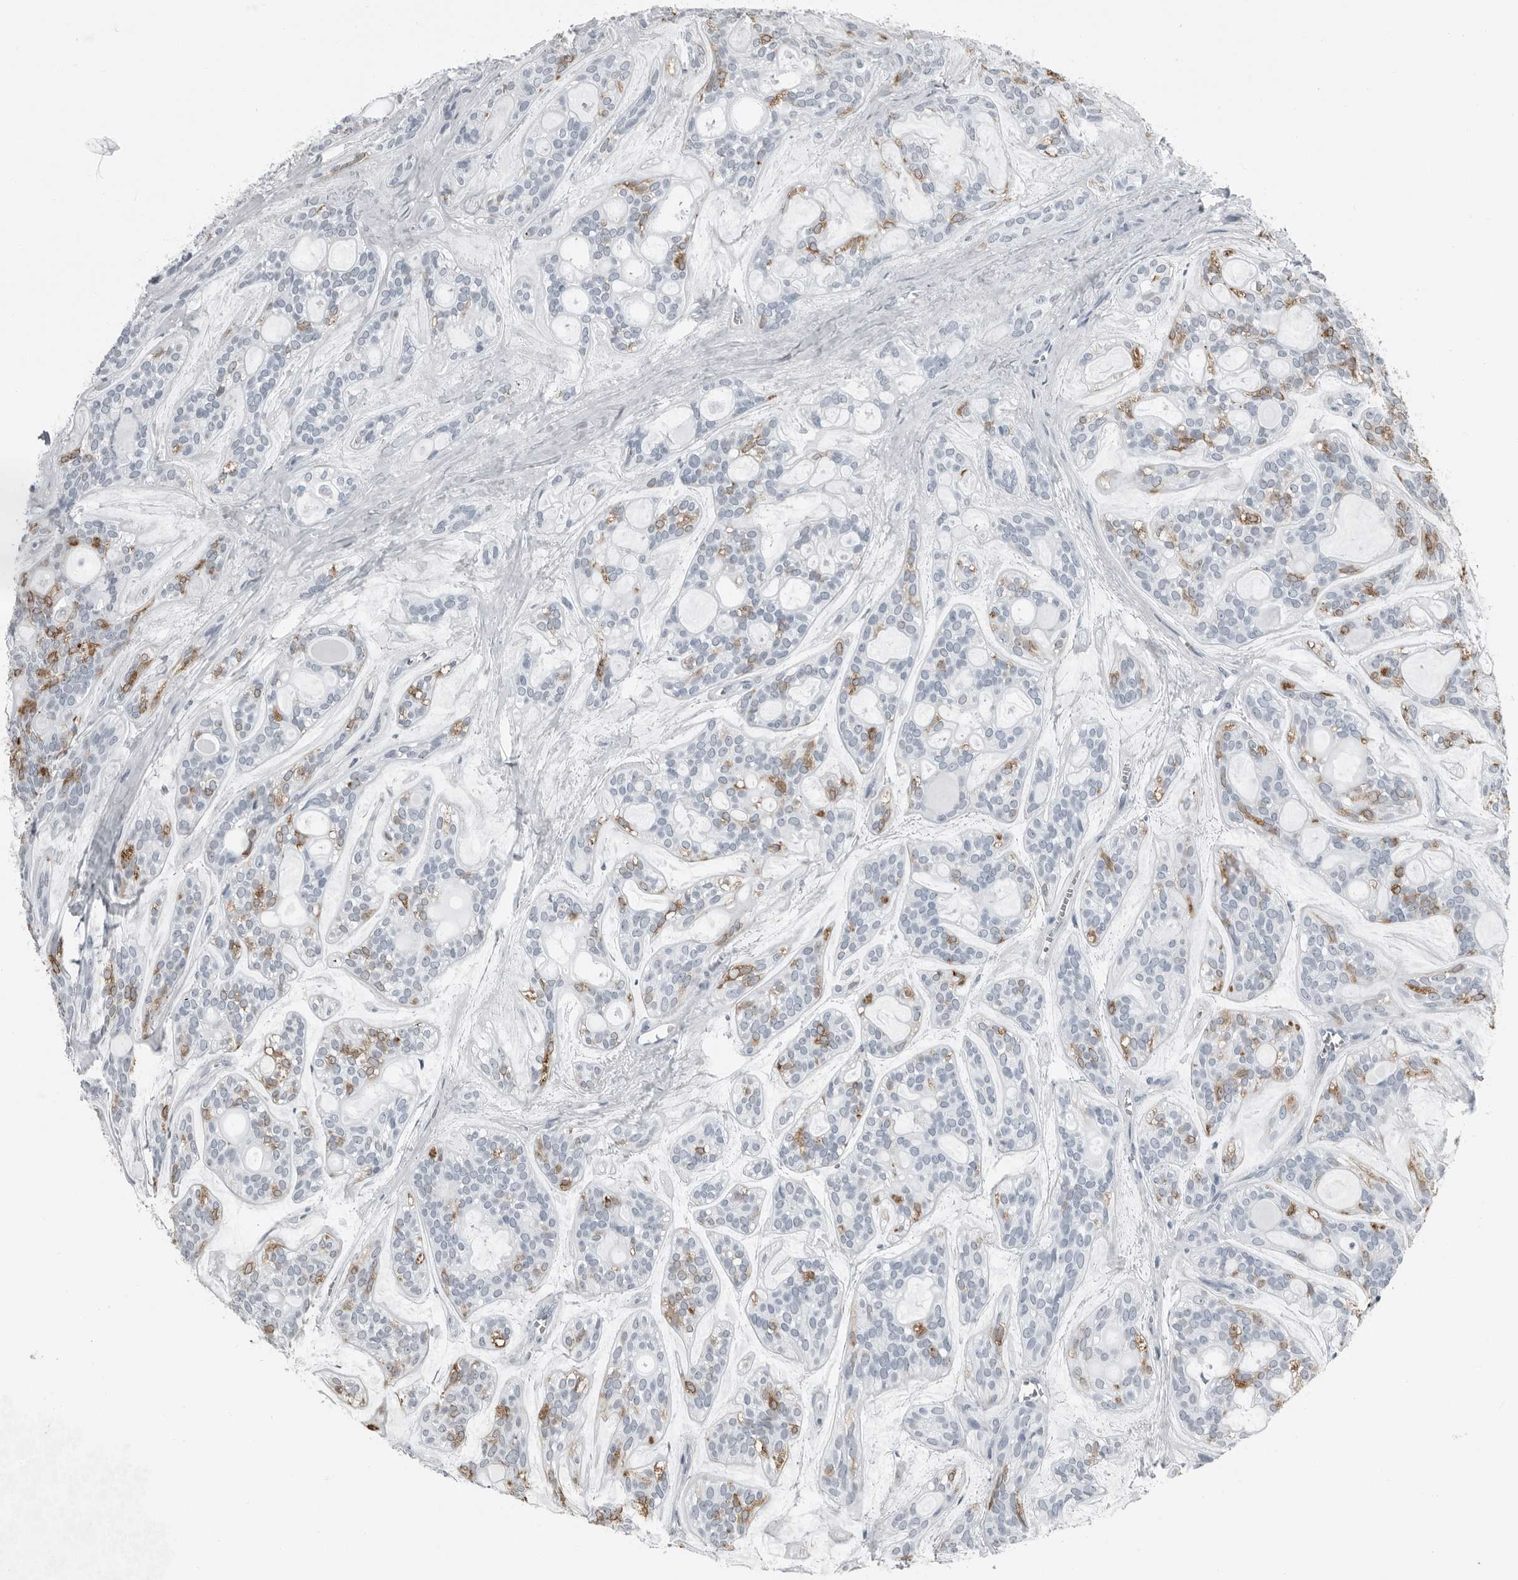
{"staining": {"intensity": "moderate", "quantity": "<25%", "location": "cytoplasmic/membranous"}, "tissue": "head and neck cancer", "cell_type": "Tumor cells", "image_type": "cancer", "snomed": [{"axis": "morphology", "description": "Adenocarcinoma, NOS"}, {"axis": "topography", "description": "Head-Neck"}], "caption": "Protein staining of head and neck cancer (adenocarcinoma) tissue exhibits moderate cytoplasmic/membranous positivity in approximately <25% of tumor cells.", "gene": "PRSS1", "patient": {"sex": "male", "age": 66}}